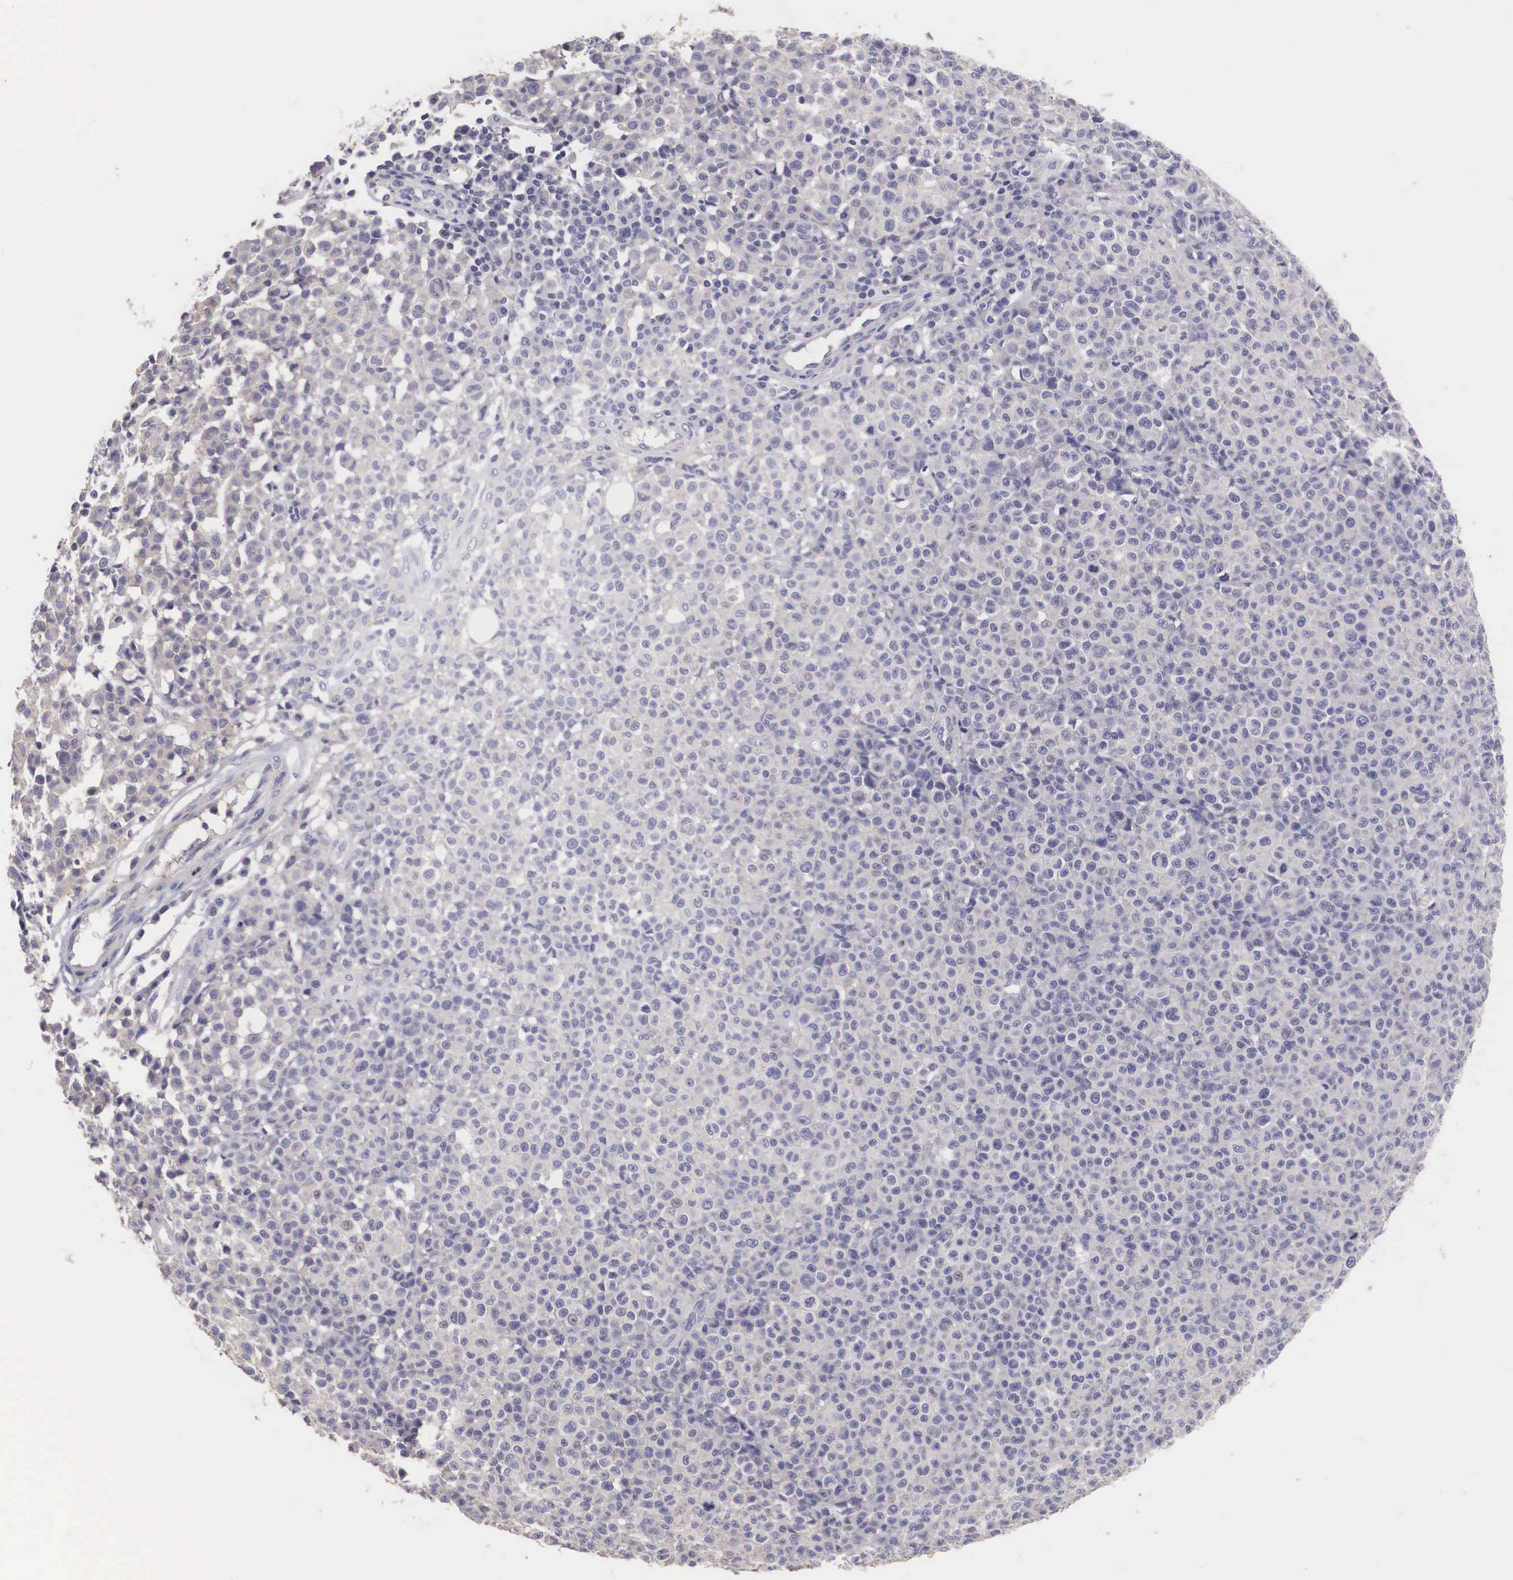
{"staining": {"intensity": "negative", "quantity": "none", "location": "none"}, "tissue": "melanoma", "cell_type": "Tumor cells", "image_type": "cancer", "snomed": [{"axis": "morphology", "description": "Malignant melanoma, Metastatic site"}, {"axis": "topography", "description": "Skin"}], "caption": "Tumor cells are negative for protein expression in human malignant melanoma (metastatic site). (Brightfield microscopy of DAB IHC at high magnification).", "gene": "CLU", "patient": {"sex": "male", "age": 32}}